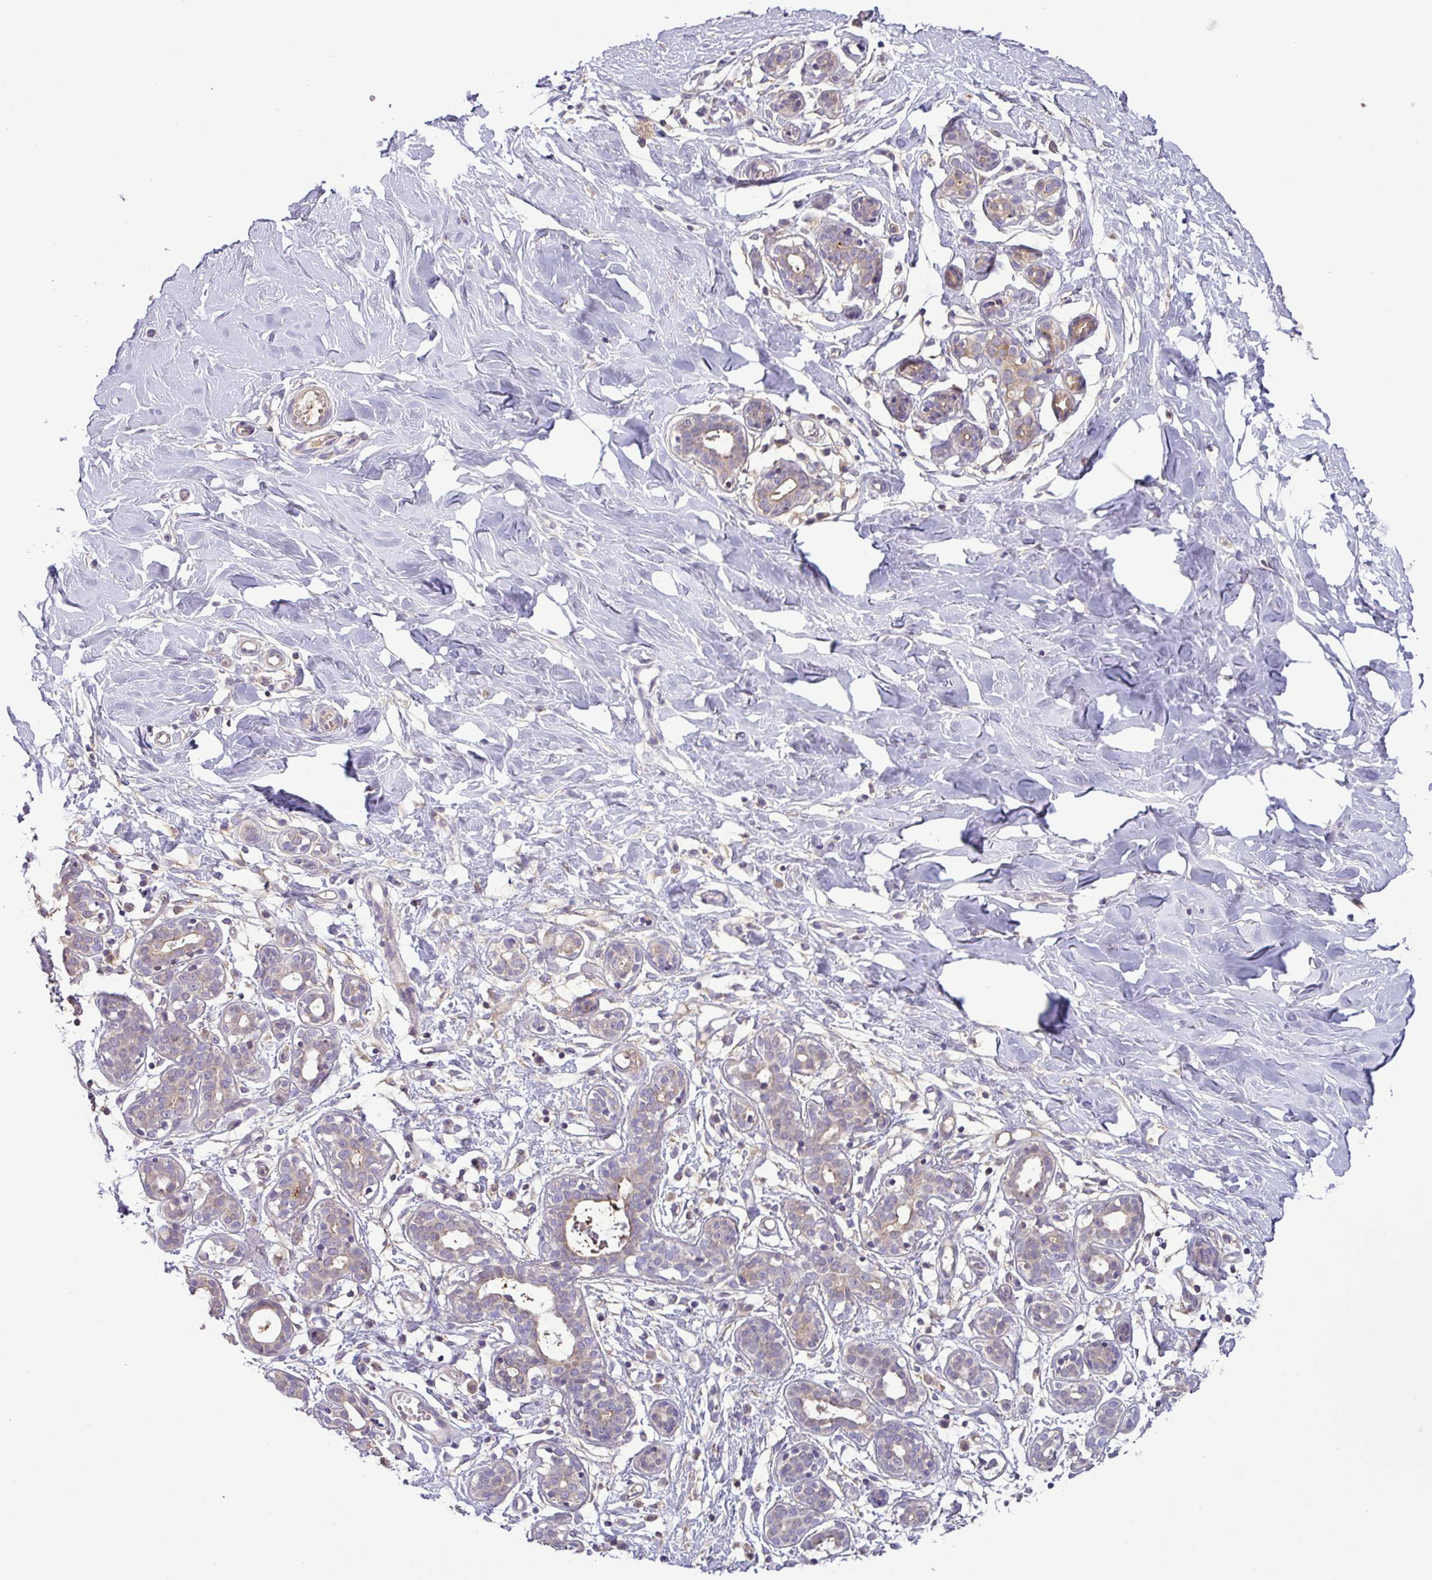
{"staining": {"intensity": "negative", "quantity": "none", "location": "none"}, "tissue": "breast", "cell_type": "Adipocytes", "image_type": "normal", "snomed": [{"axis": "morphology", "description": "Normal tissue, NOS"}, {"axis": "topography", "description": "Breast"}], "caption": "This is an immunohistochemistry photomicrograph of normal breast. There is no positivity in adipocytes.", "gene": "TMEM62", "patient": {"sex": "female", "age": 27}}